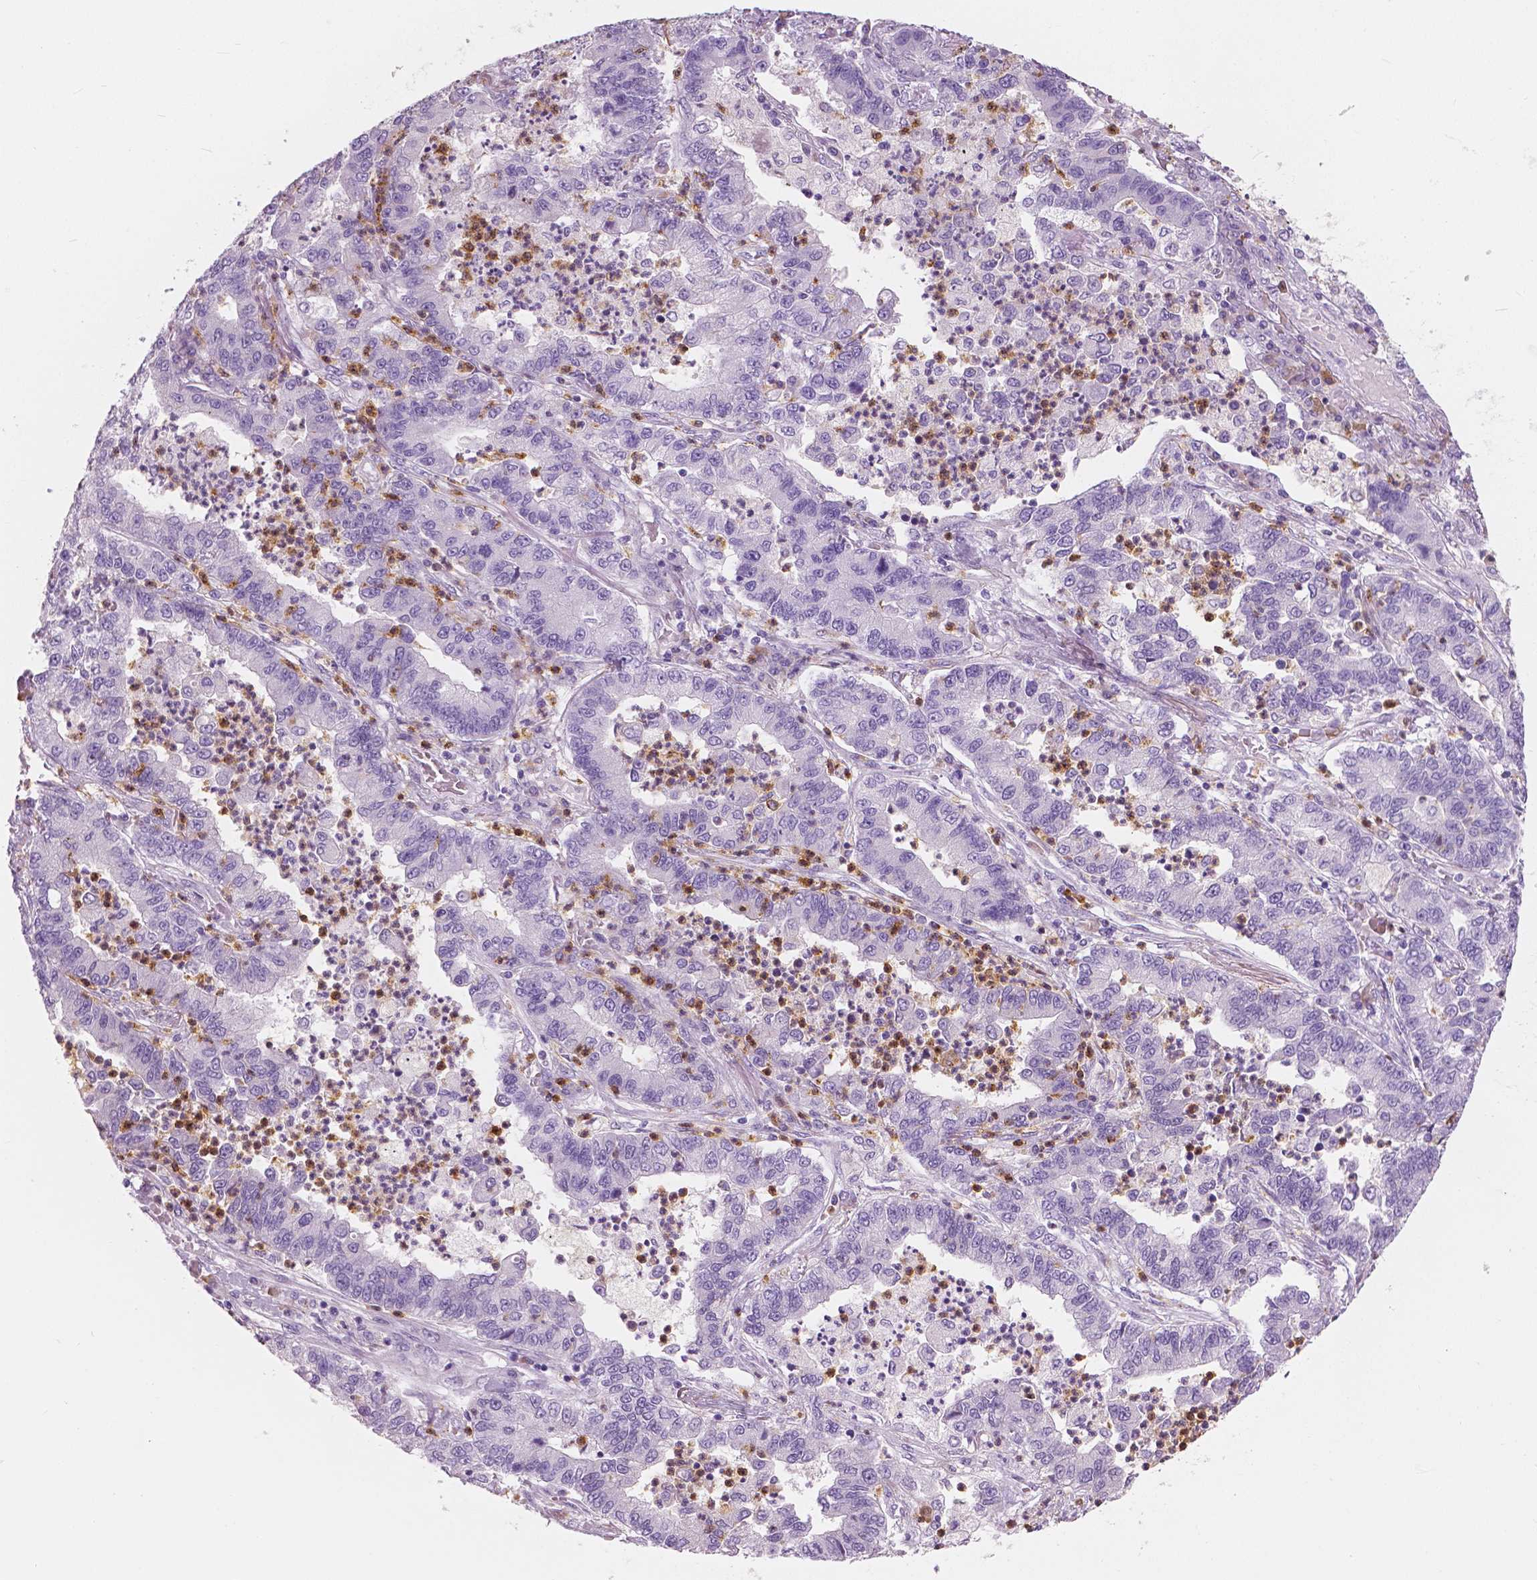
{"staining": {"intensity": "negative", "quantity": "none", "location": "none"}, "tissue": "lung cancer", "cell_type": "Tumor cells", "image_type": "cancer", "snomed": [{"axis": "morphology", "description": "Adenocarcinoma, NOS"}, {"axis": "topography", "description": "Lung"}], "caption": "Tumor cells show no significant expression in lung adenocarcinoma.", "gene": "CXCR2", "patient": {"sex": "female", "age": 57}}